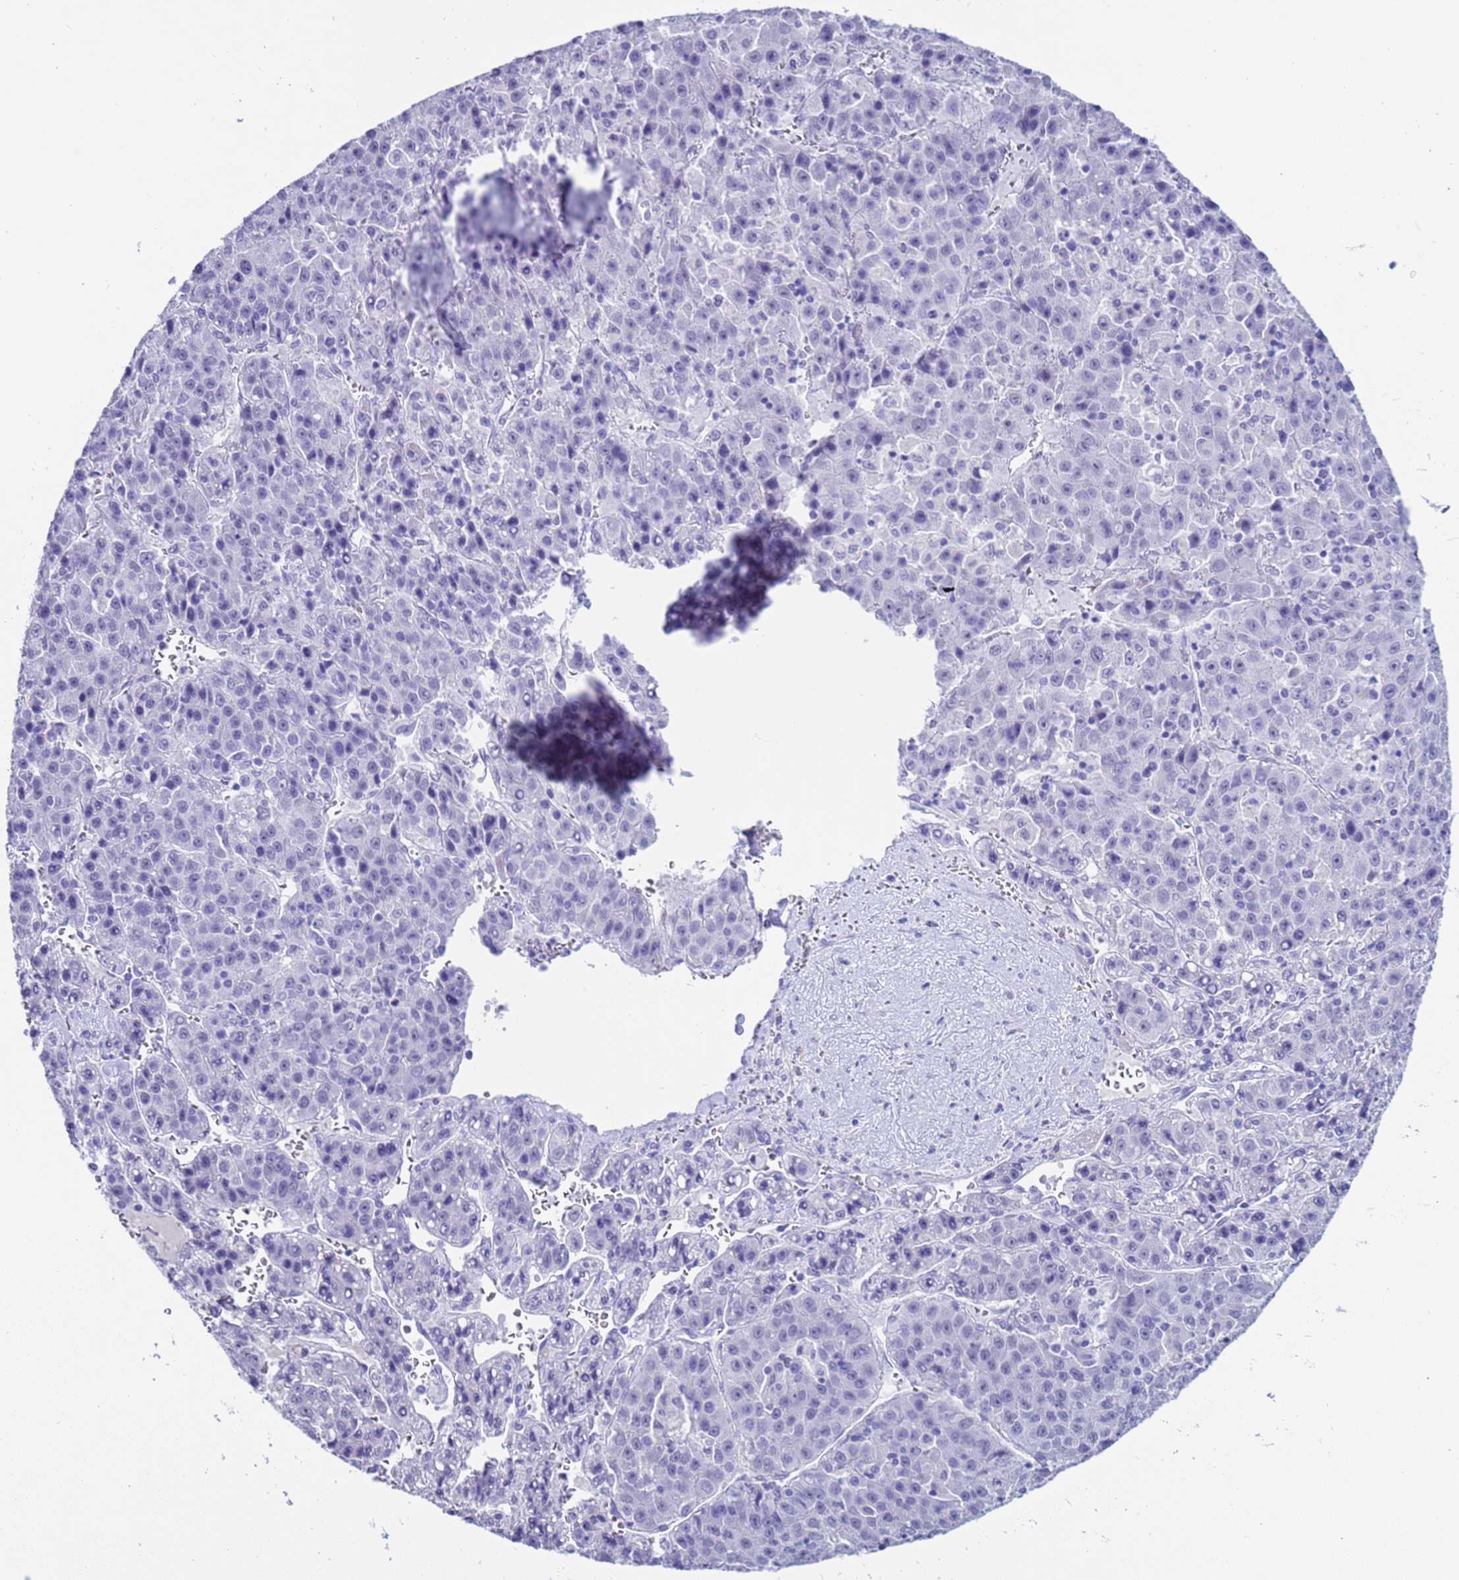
{"staining": {"intensity": "negative", "quantity": "none", "location": "none"}, "tissue": "liver cancer", "cell_type": "Tumor cells", "image_type": "cancer", "snomed": [{"axis": "morphology", "description": "Carcinoma, Hepatocellular, NOS"}, {"axis": "topography", "description": "Liver"}], "caption": "Immunohistochemical staining of human liver cancer reveals no significant expression in tumor cells.", "gene": "CKM", "patient": {"sex": "female", "age": 53}}